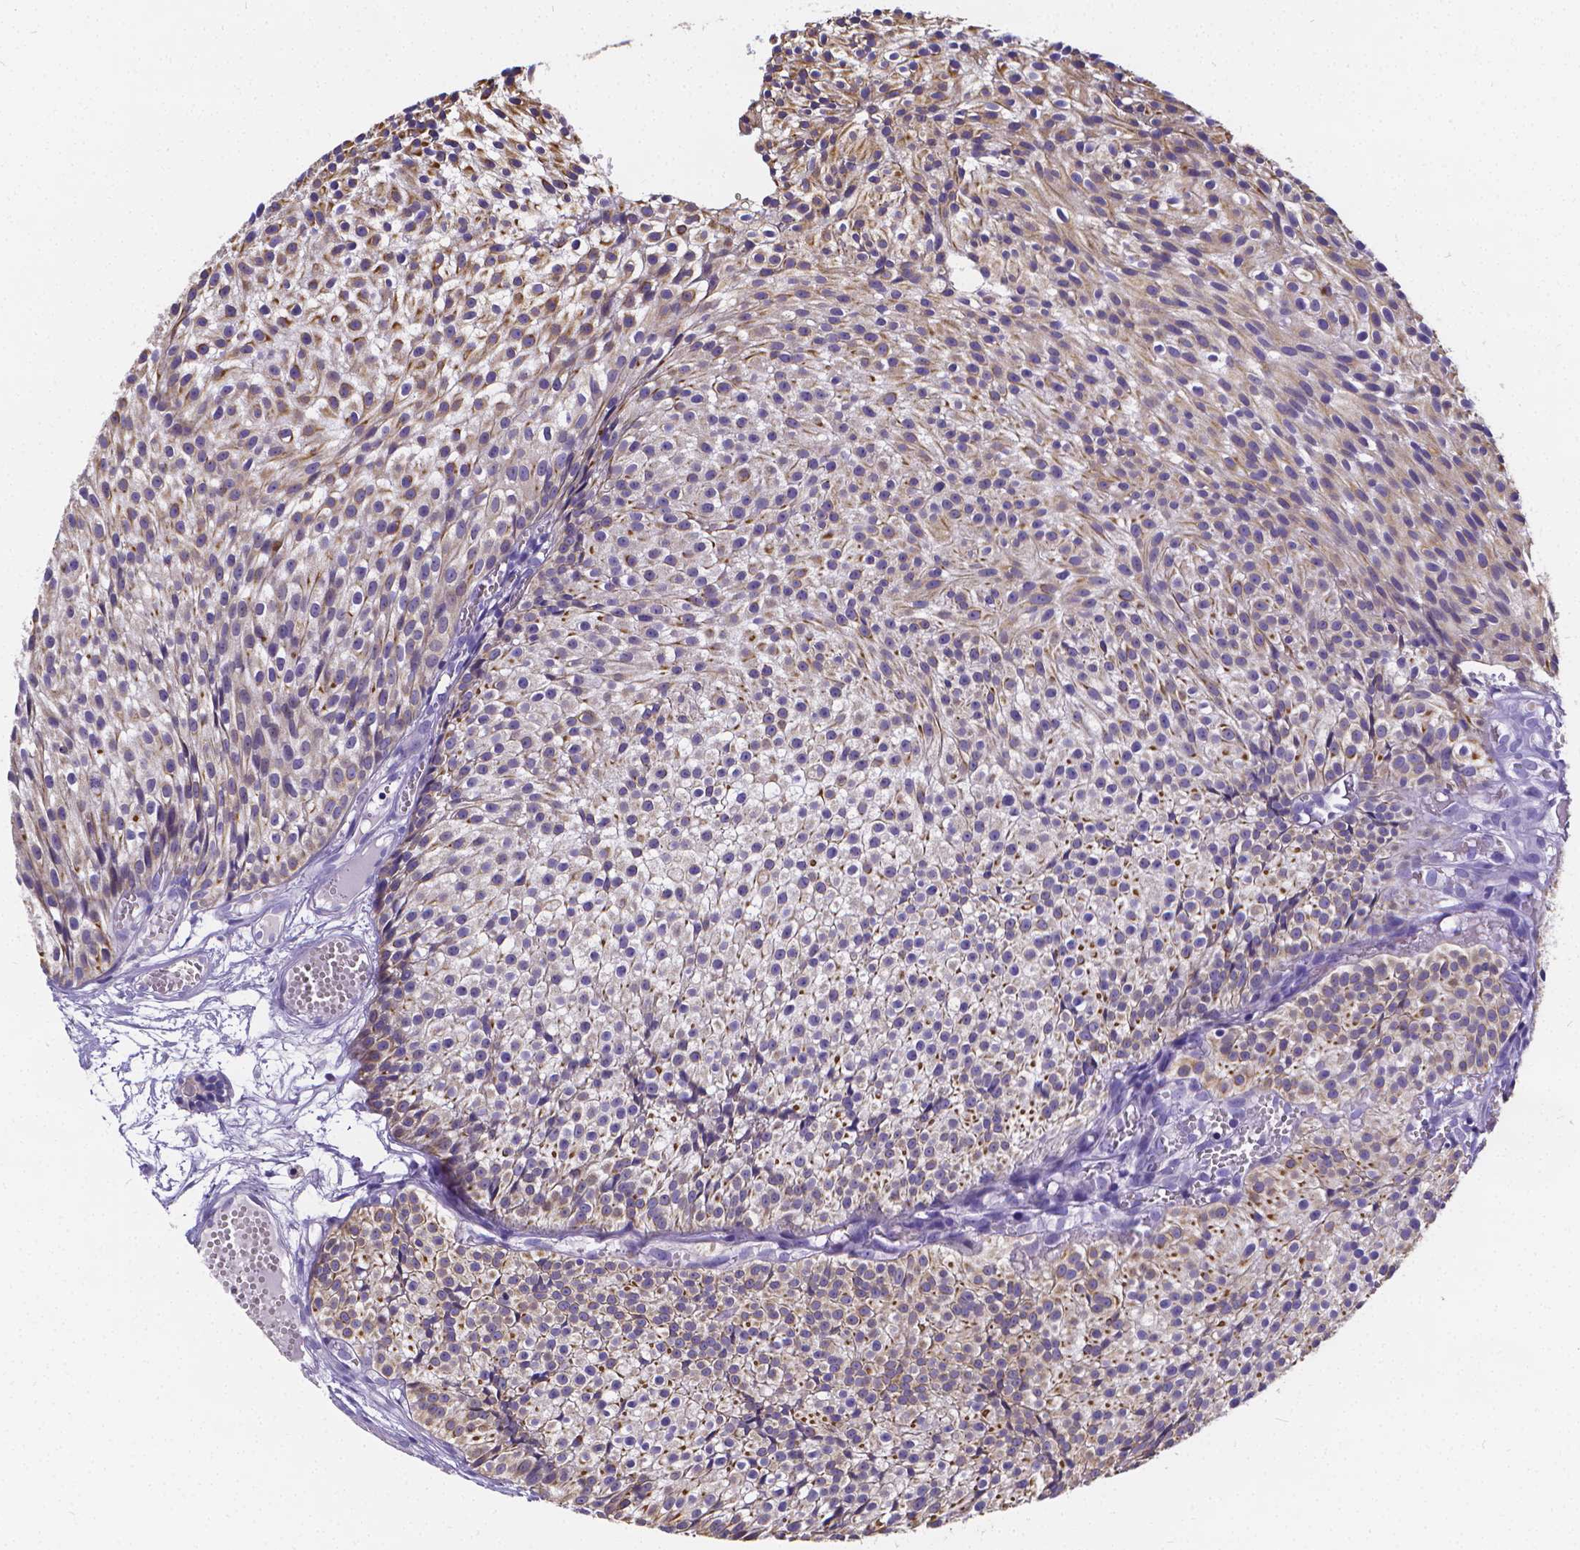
{"staining": {"intensity": "moderate", "quantity": "<25%", "location": "cytoplasmic/membranous"}, "tissue": "urothelial cancer", "cell_type": "Tumor cells", "image_type": "cancer", "snomed": [{"axis": "morphology", "description": "Urothelial carcinoma, Low grade"}, {"axis": "topography", "description": "Urinary bladder"}], "caption": "Urothelial cancer stained for a protein reveals moderate cytoplasmic/membranous positivity in tumor cells.", "gene": "GLRB", "patient": {"sex": "male", "age": 63}}